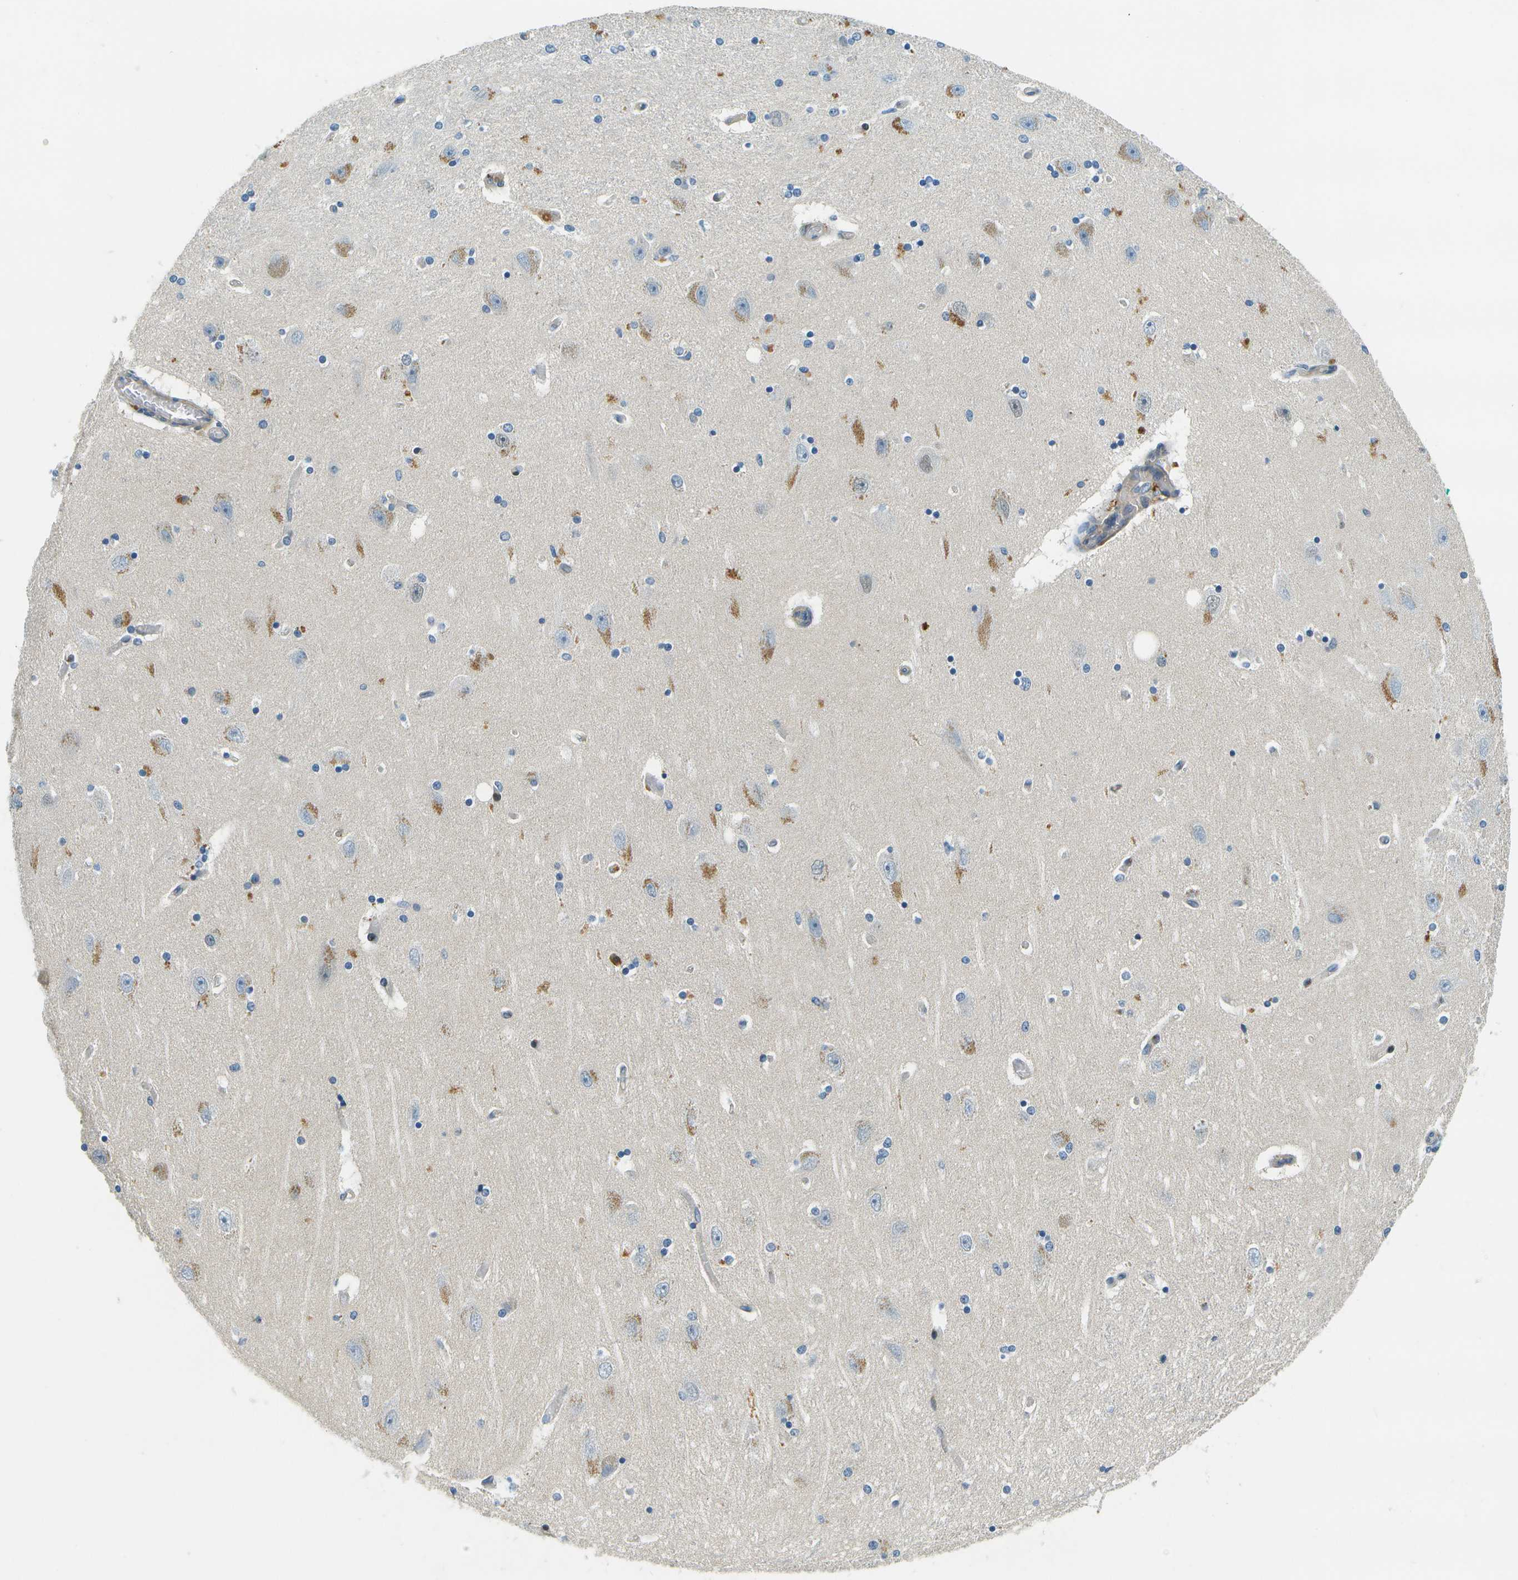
{"staining": {"intensity": "weak", "quantity": "<25%", "location": "cytoplasmic/membranous"}, "tissue": "hippocampus", "cell_type": "Glial cells", "image_type": "normal", "snomed": [{"axis": "morphology", "description": "Normal tissue, NOS"}, {"axis": "topography", "description": "Hippocampus"}], "caption": "High magnification brightfield microscopy of benign hippocampus stained with DAB (3,3'-diaminobenzidine) (brown) and counterstained with hematoxylin (blue): glial cells show no significant staining. The staining was performed using DAB to visualize the protein expression in brown, while the nuclei were stained in blue with hematoxylin (Magnification: 20x).", "gene": "RASGRP2", "patient": {"sex": "female", "age": 54}}